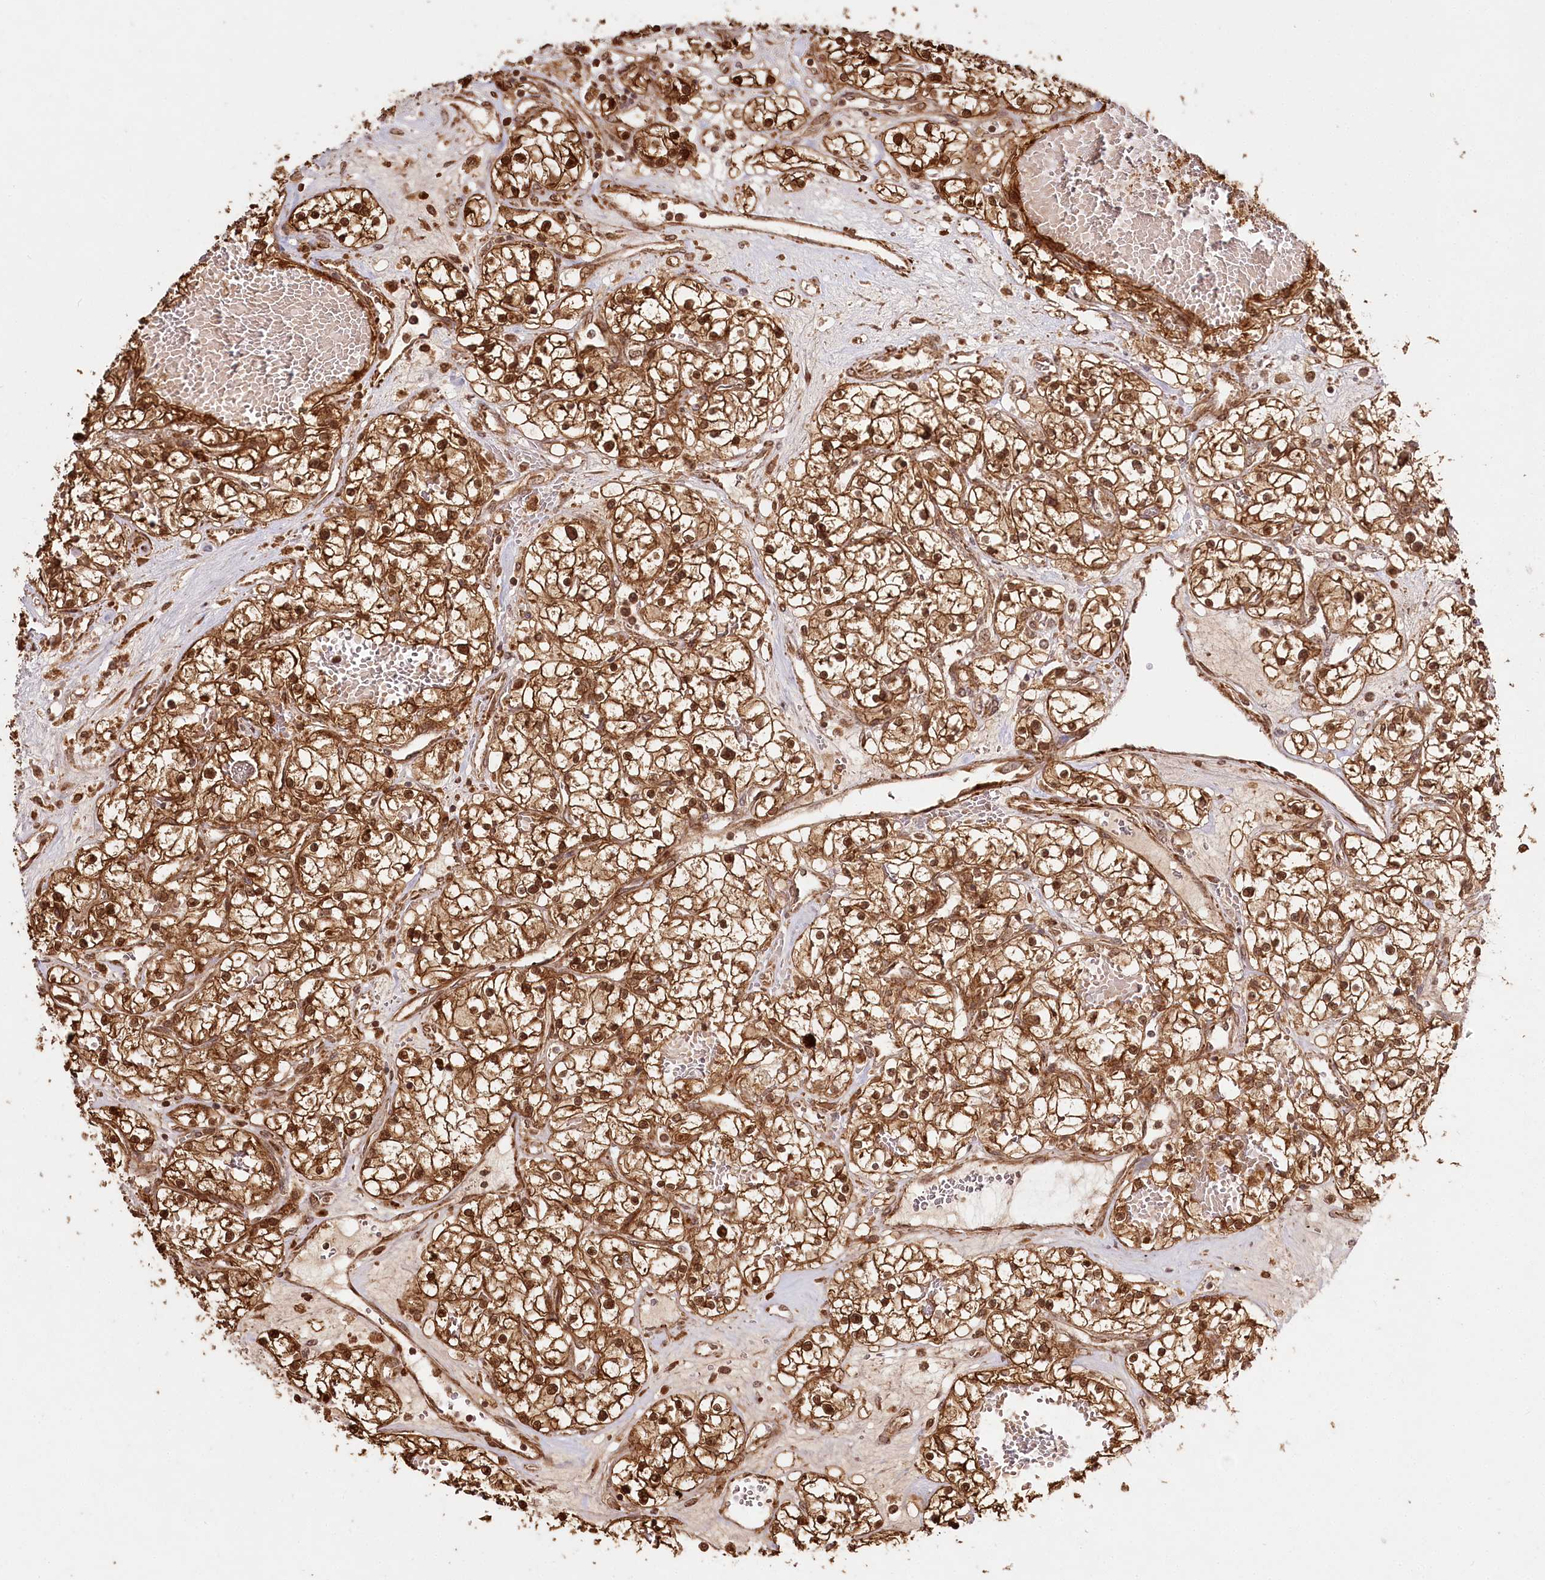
{"staining": {"intensity": "strong", "quantity": ">75%", "location": "cytoplasmic/membranous,nuclear"}, "tissue": "renal cancer", "cell_type": "Tumor cells", "image_type": "cancer", "snomed": [{"axis": "morphology", "description": "Normal tissue, NOS"}, {"axis": "morphology", "description": "Adenocarcinoma, NOS"}, {"axis": "topography", "description": "Kidney"}], "caption": "Tumor cells reveal high levels of strong cytoplasmic/membranous and nuclear positivity in about >75% of cells in renal cancer. (DAB (3,3'-diaminobenzidine) IHC with brightfield microscopy, high magnification).", "gene": "ULK2", "patient": {"sex": "male", "age": 68}}